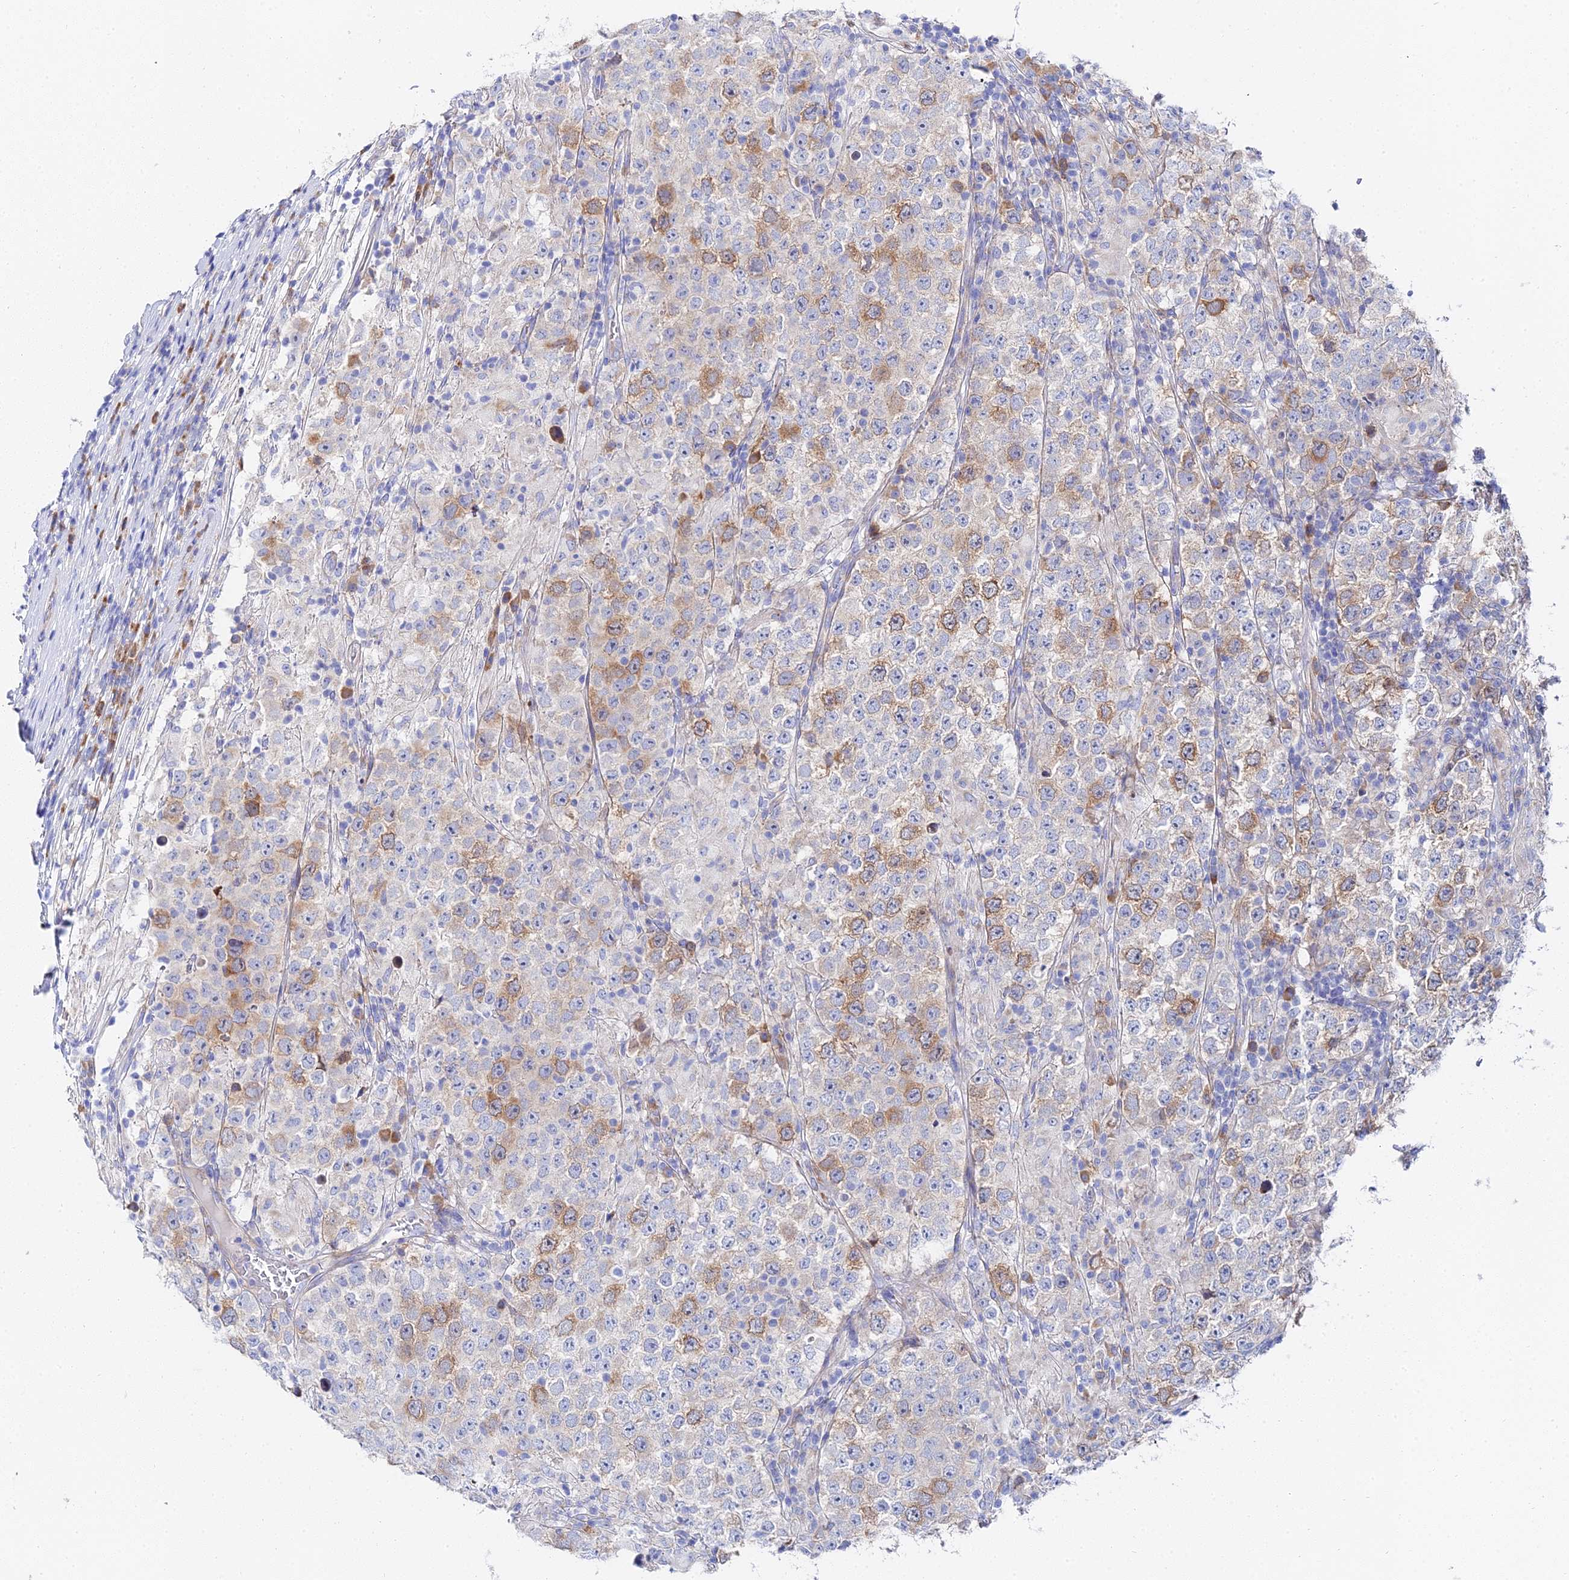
{"staining": {"intensity": "moderate", "quantity": "<25%", "location": "cytoplasmic/membranous"}, "tissue": "testis cancer", "cell_type": "Tumor cells", "image_type": "cancer", "snomed": [{"axis": "morphology", "description": "Normal tissue, NOS"}, {"axis": "morphology", "description": "Urothelial carcinoma, High grade"}, {"axis": "morphology", "description": "Seminoma, NOS"}, {"axis": "morphology", "description": "Carcinoma, Embryonal, NOS"}, {"axis": "topography", "description": "Urinary bladder"}, {"axis": "topography", "description": "Testis"}], "caption": "Immunohistochemical staining of seminoma (testis) reveals low levels of moderate cytoplasmic/membranous protein staining in about <25% of tumor cells. The staining is performed using DAB (3,3'-diaminobenzidine) brown chromogen to label protein expression. The nuclei are counter-stained blue using hematoxylin.", "gene": "PTTG1", "patient": {"sex": "male", "age": 41}}